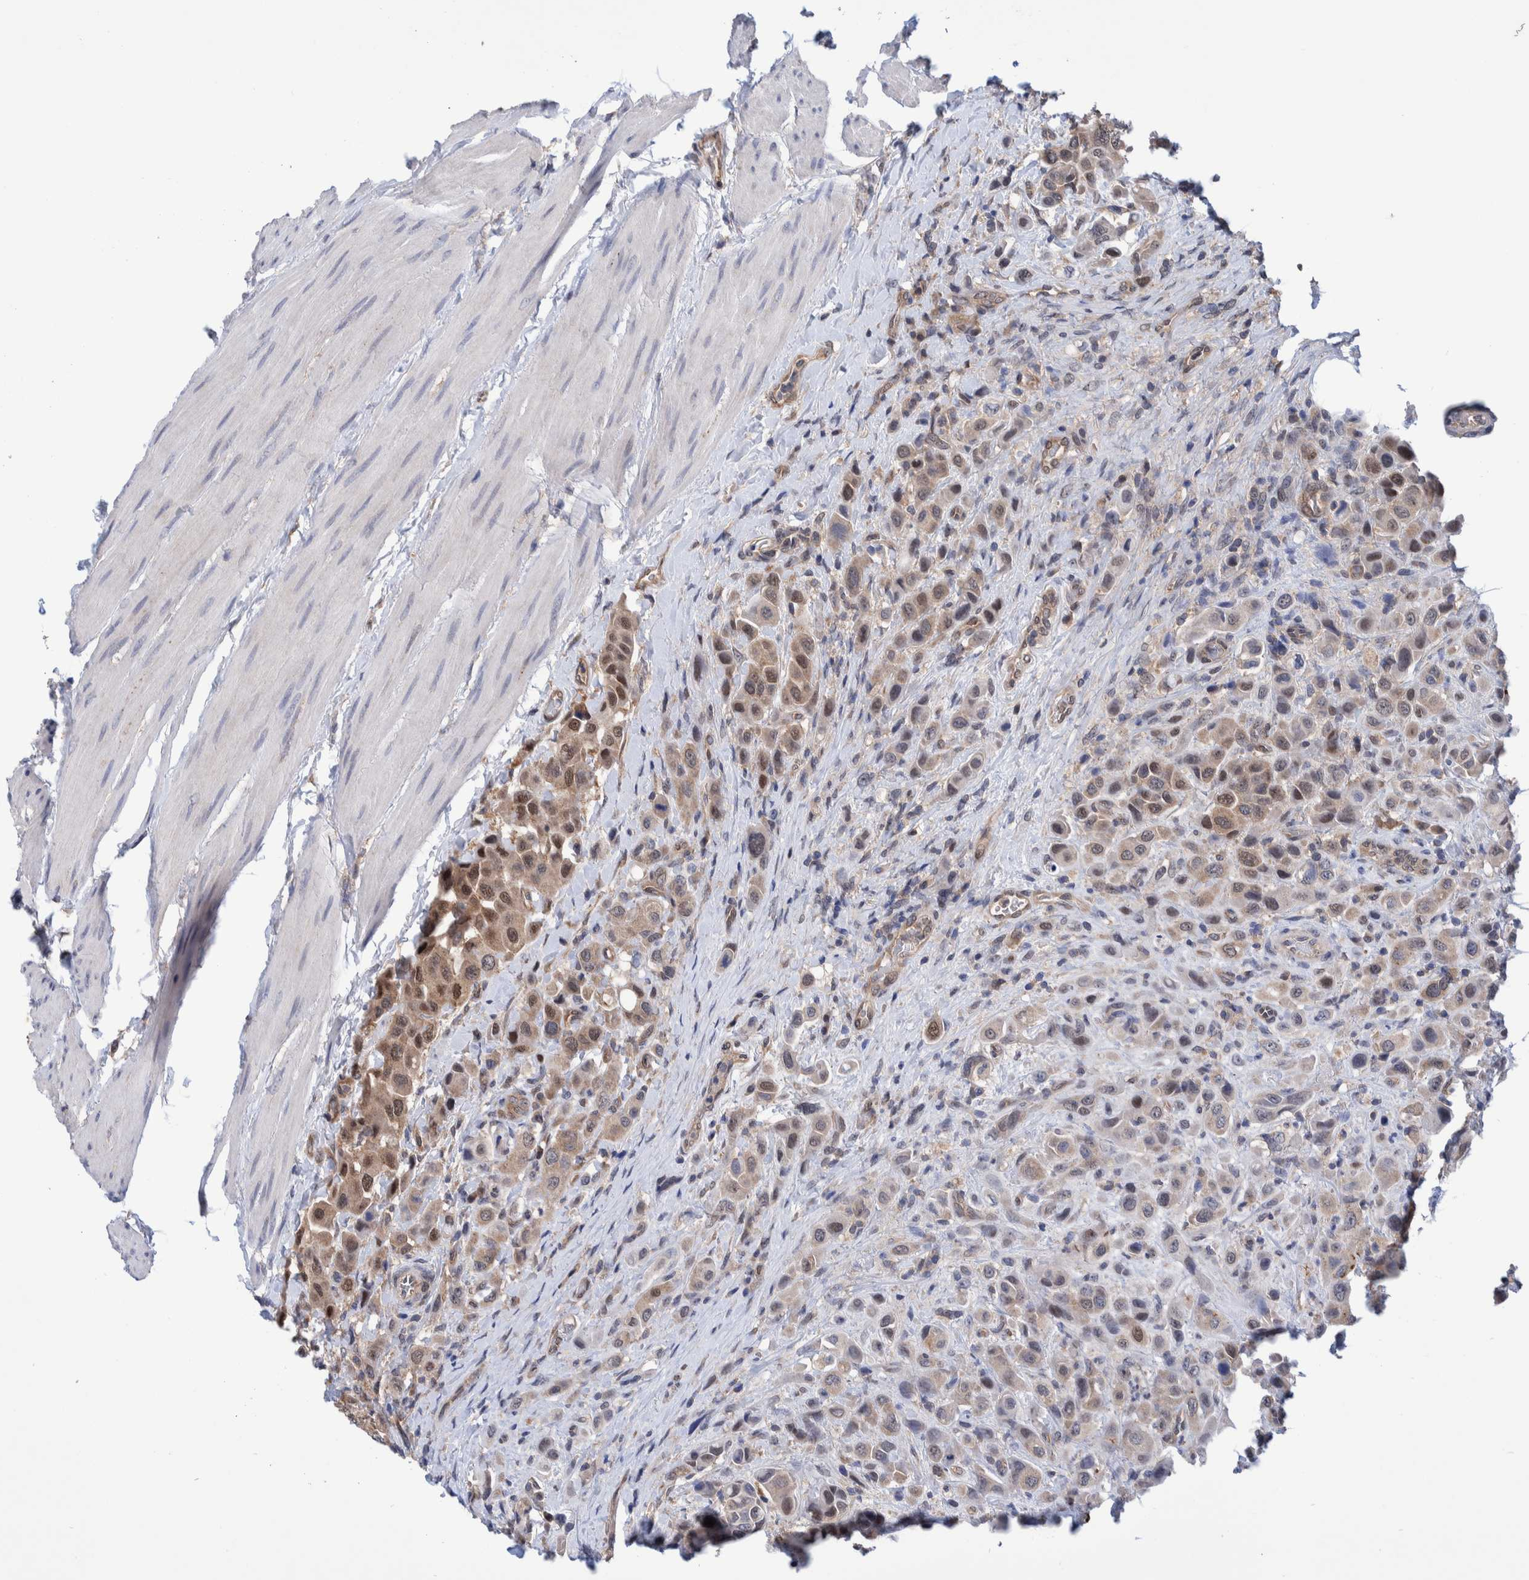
{"staining": {"intensity": "moderate", "quantity": ">75%", "location": "cytoplasmic/membranous,nuclear"}, "tissue": "urothelial cancer", "cell_type": "Tumor cells", "image_type": "cancer", "snomed": [{"axis": "morphology", "description": "Urothelial carcinoma, High grade"}, {"axis": "topography", "description": "Urinary bladder"}], "caption": "Immunohistochemical staining of human urothelial cancer shows moderate cytoplasmic/membranous and nuclear protein expression in approximately >75% of tumor cells.", "gene": "PFAS", "patient": {"sex": "male", "age": 50}}